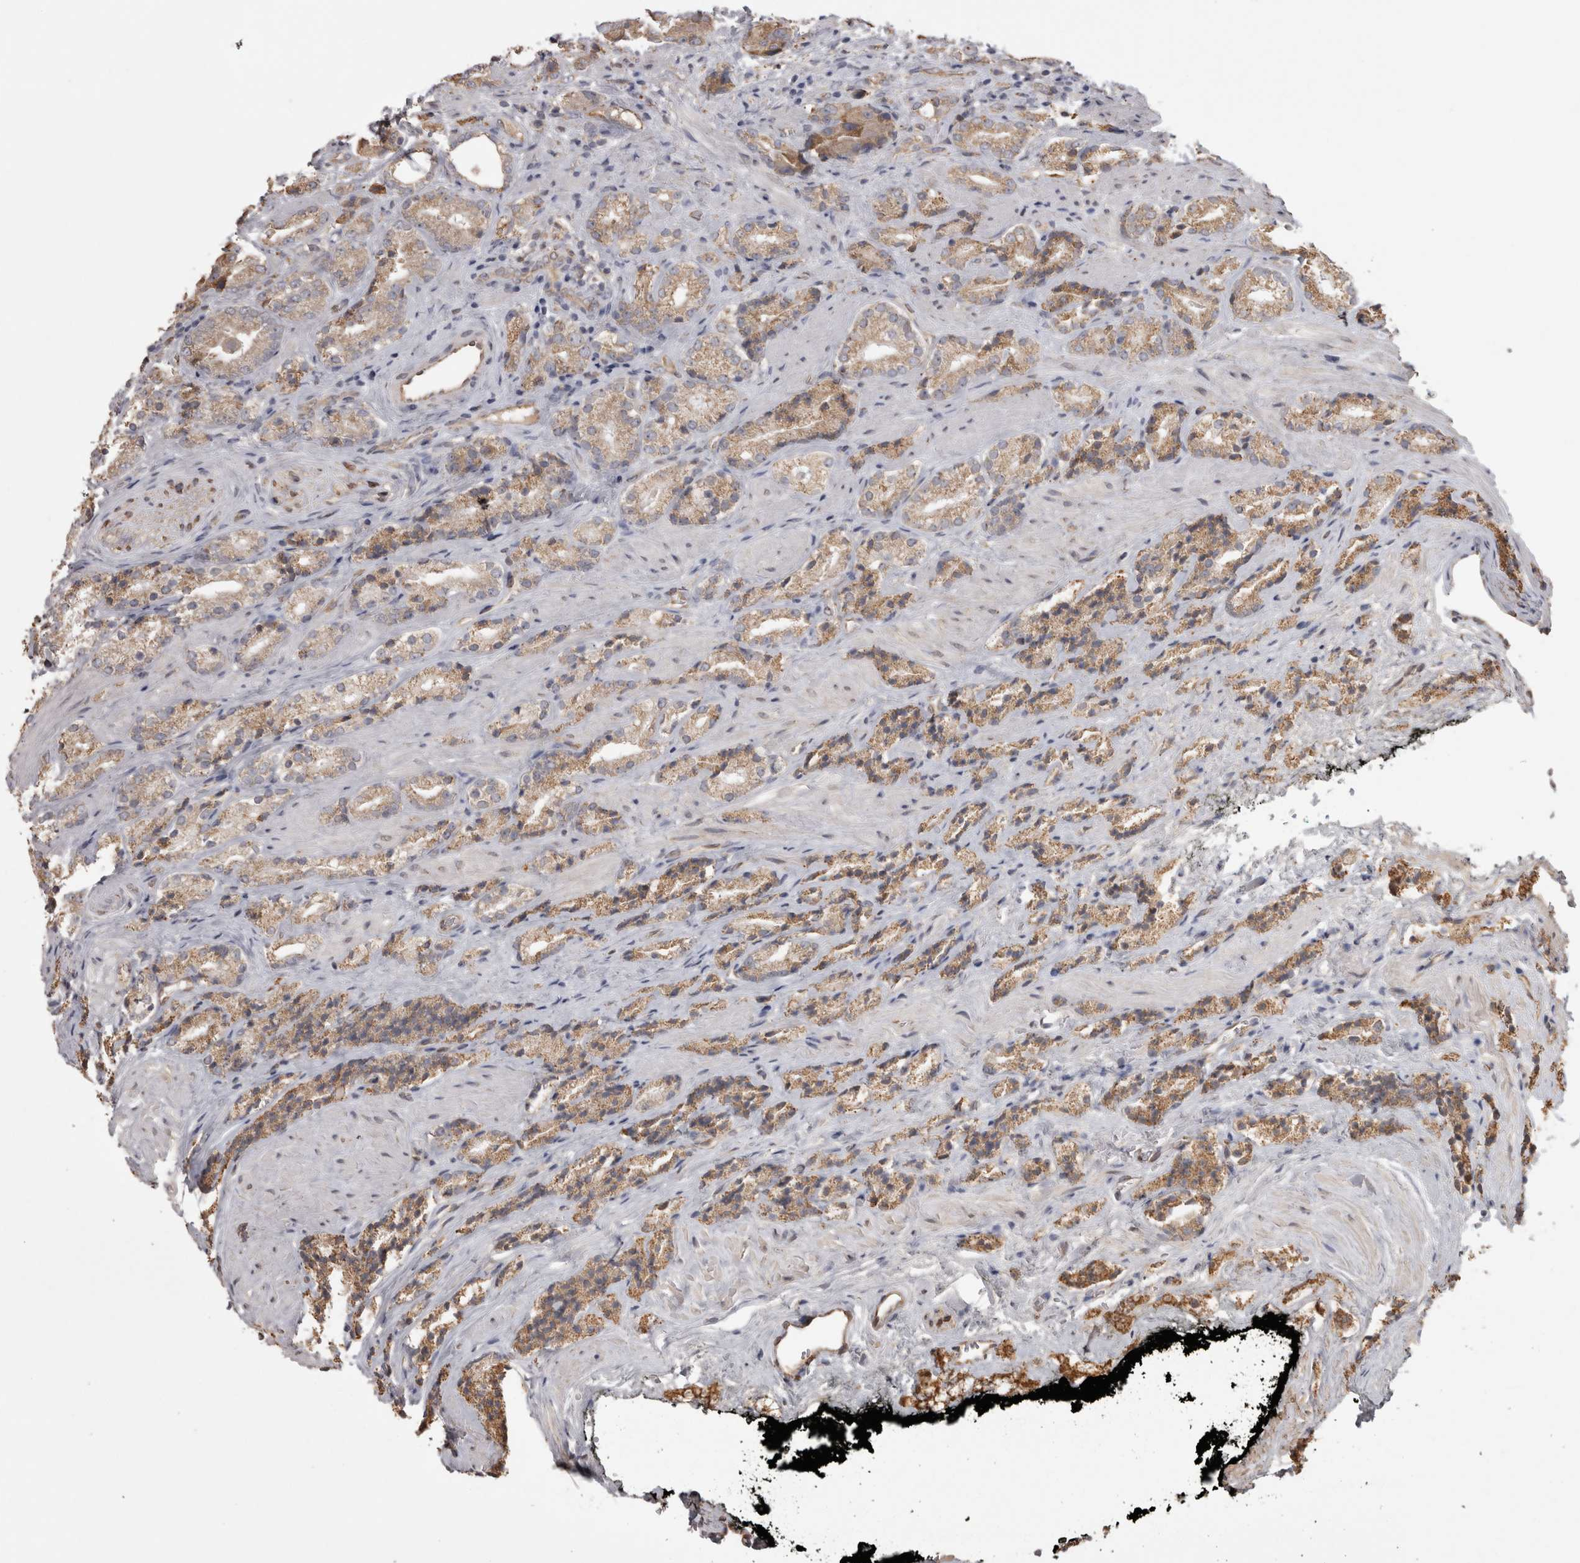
{"staining": {"intensity": "weak", "quantity": ">75%", "location": "cytoplasmic/membranous"}, "tissue": "prostate cancer", "cell_type": "Tumor cells", "image_type": "cancer", "snomed": [{"axis": "morphology", "description": "Adenocarcinoma, High grade"}, {"axis": "topography", "description": "Prostate"}], "caption": "Immunohistochemistry staining of prostate adenocarcinoma (high-grade), which demonstrates low levels of weak cytoplasmic/membranous expression in approximately >75% of tumor cells indicating weak cytoplasmic/membranous protein expression. The staining was performed using DAB (3,3'-diaminobenzidine) (brown) for protein detection and nuclei were counterstained in hematoxylin (blue).", "gene": "PON2", "patient": {"sex": "male", "age": 71}}